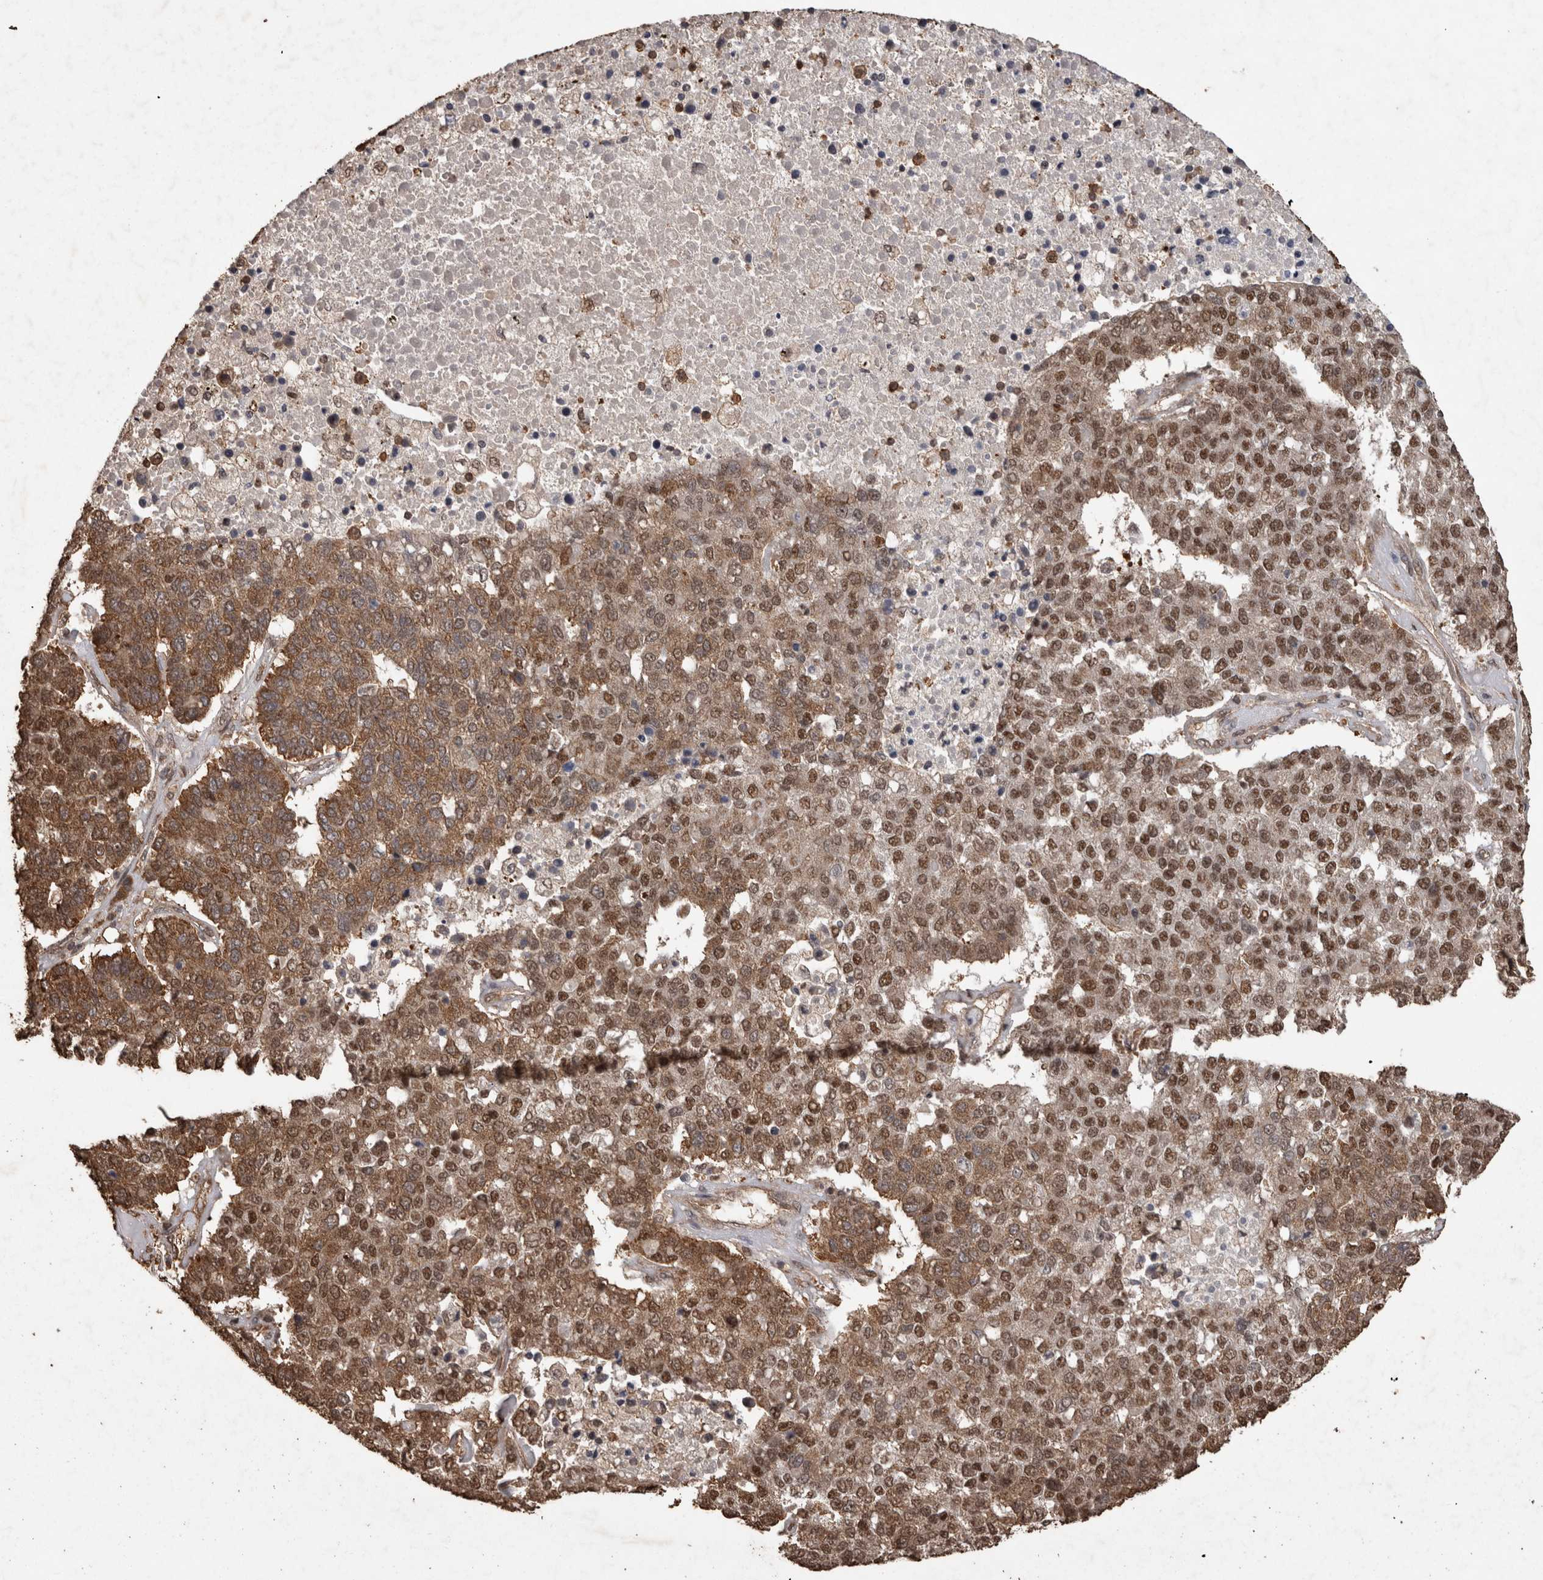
{"staining": {"intensity": "strong", "quantity": ">75%", "location": "cytoplasmic/membranous,nuclear"}, "tissue": "pancreatic cancer", "cell_type": "Tumor cells", "image_type": "cancer", "snomed": [{"axis": "morphology", "description": "Adenocarcinoma, NOS"}, {"axis": "topography", "description": "Pancreas"}], "caption": "Pancreatic adenocarcinoma tissue exhibits strong cytoplasmic/membranous and nuclear staining in about >75% of tumor cells, visualized by immunohistochemistry.", "gene": "PINK1", "patient": {"sex": "female", "age": 61}}